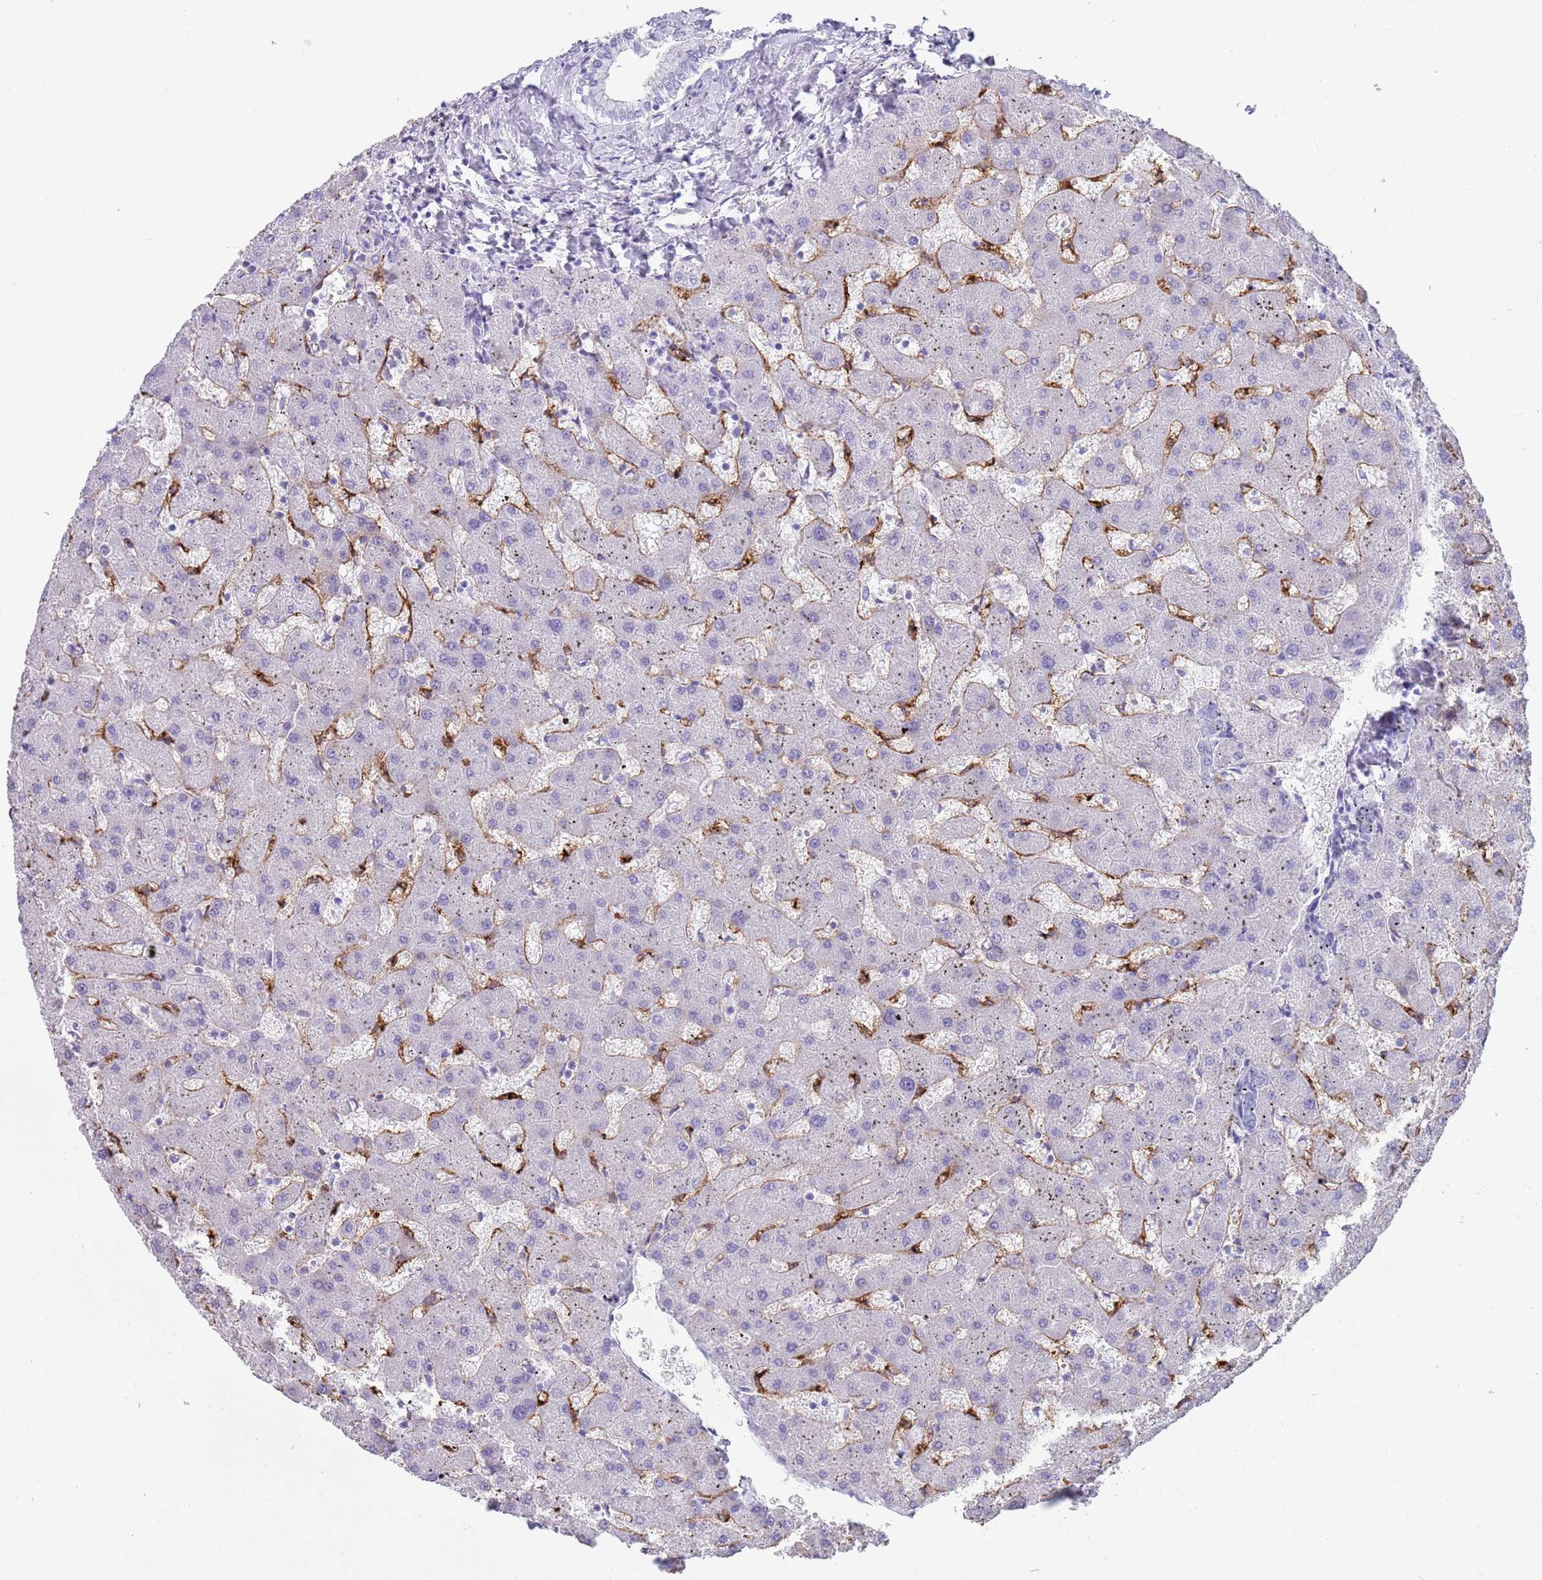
{"staining": {"intensity": "negative", "quantity": "none", "location": "none"}, "tissue": "liver", "cell_type": "Cholangiocytes", "image_type": "normal", "snomed": [{"axis": "morphology", "description": "Normal tissue, NOS"}, {"axis": "topography", "description": "Liver"}], "caption": "High power microscopy photomicrograph of an immunohistochemistry (IHC) image of normal liver, revealing no significant positivity in cholangiocytes.", "gene": "CPXM2", "patient": {"sex": "female", "age": 63}}